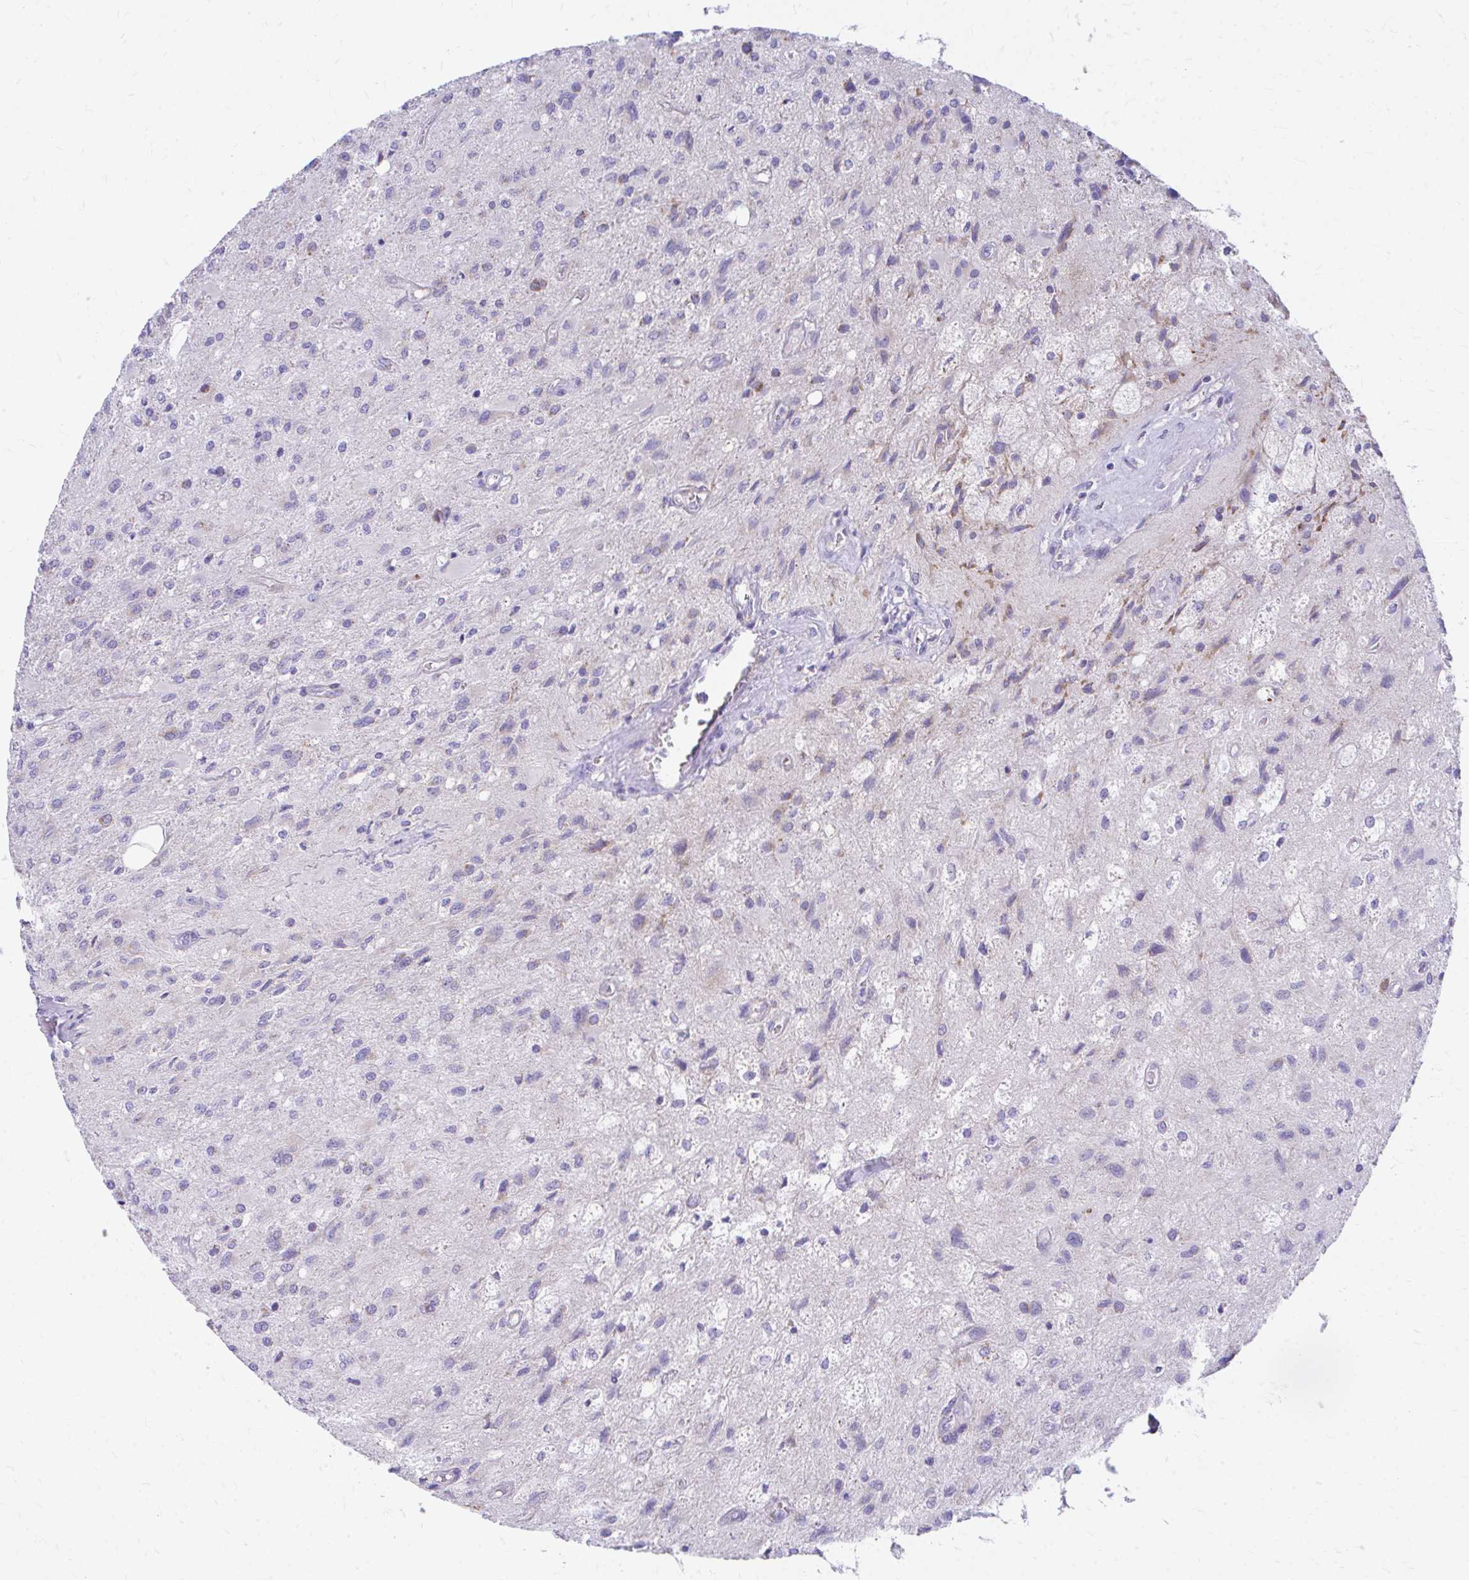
{"staining": {"intensity": "weak", "quantity": "25%-75%", "location": "cytoplasmic/membranous"}, "tissue": "glioma", "cell_type": "Tumor cells", "image_type": "cancer", "snomed": [{"axis": "morphology", "description": "Glioma, malignant, High grade"}, {"axis": "topography", "description": "Brain"}], "caption": "Glioma tissue exhibits weak cytoplasmic/membranous expression in about 25%-75% of tumor cells, visualized by immunohistochemistry. The staining is performed using DAB brown chromogen to label protein expression. The nuclei are counter-stained blue using hematoxylin.", "gene": "MRPL19", "patient": {"sex": "female", "age": 70}}